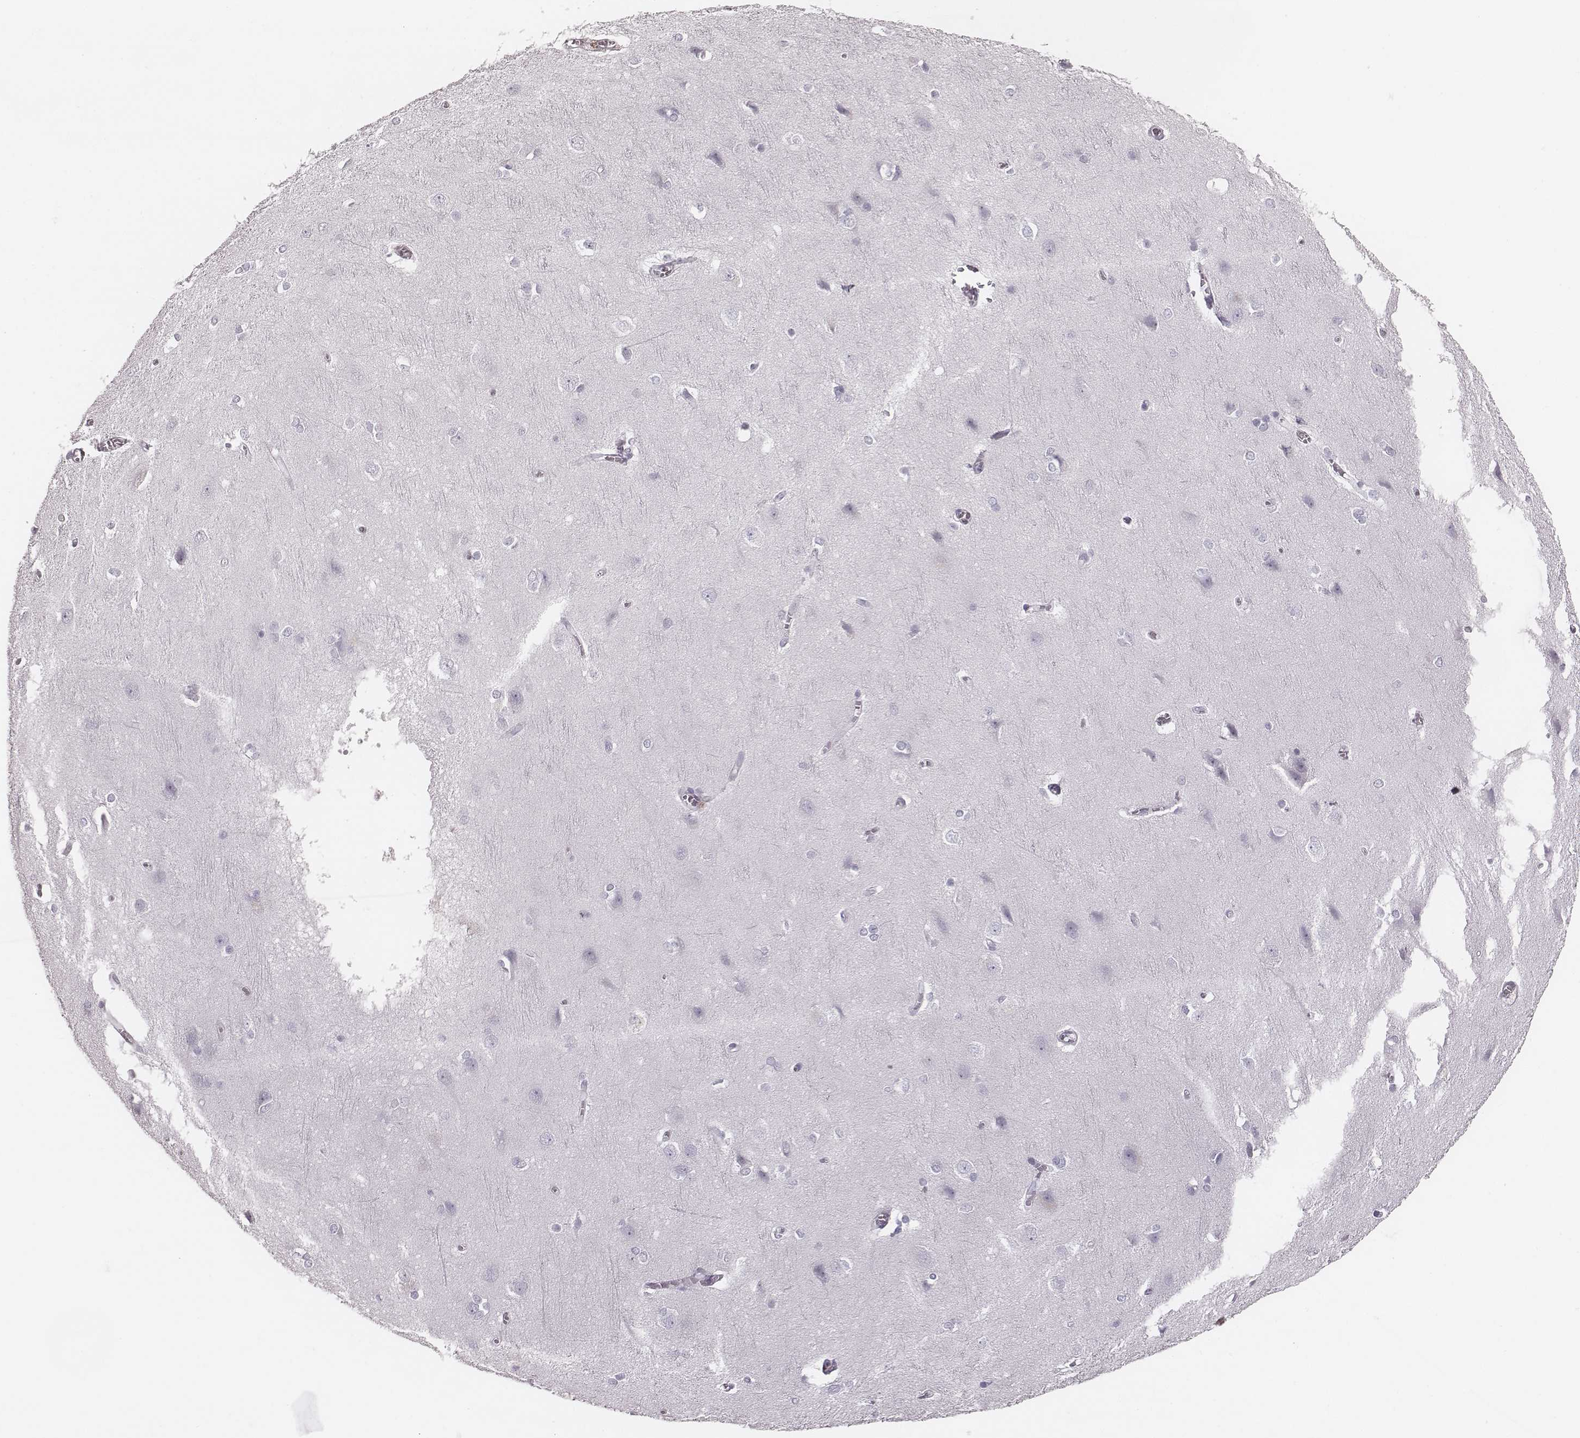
{"staining": {"intensity": "negative", "quantity": "none", "location": "none"}, "tissue": "cerebral cortex", "cell_type": "Endothelial cells", "image_type": "normal", "snomed": [{"axis": "morphology", "description": "Normal tissue, NOS"}, {"axis": "topography", "description": "Cerebral cortex"}], "caption": "Micrograph shows no protein staining in endothelial cells of normal cerebral cortex.", "gene": "ENSG00000285837", "patient": {"sex": "male", "age": 37}}